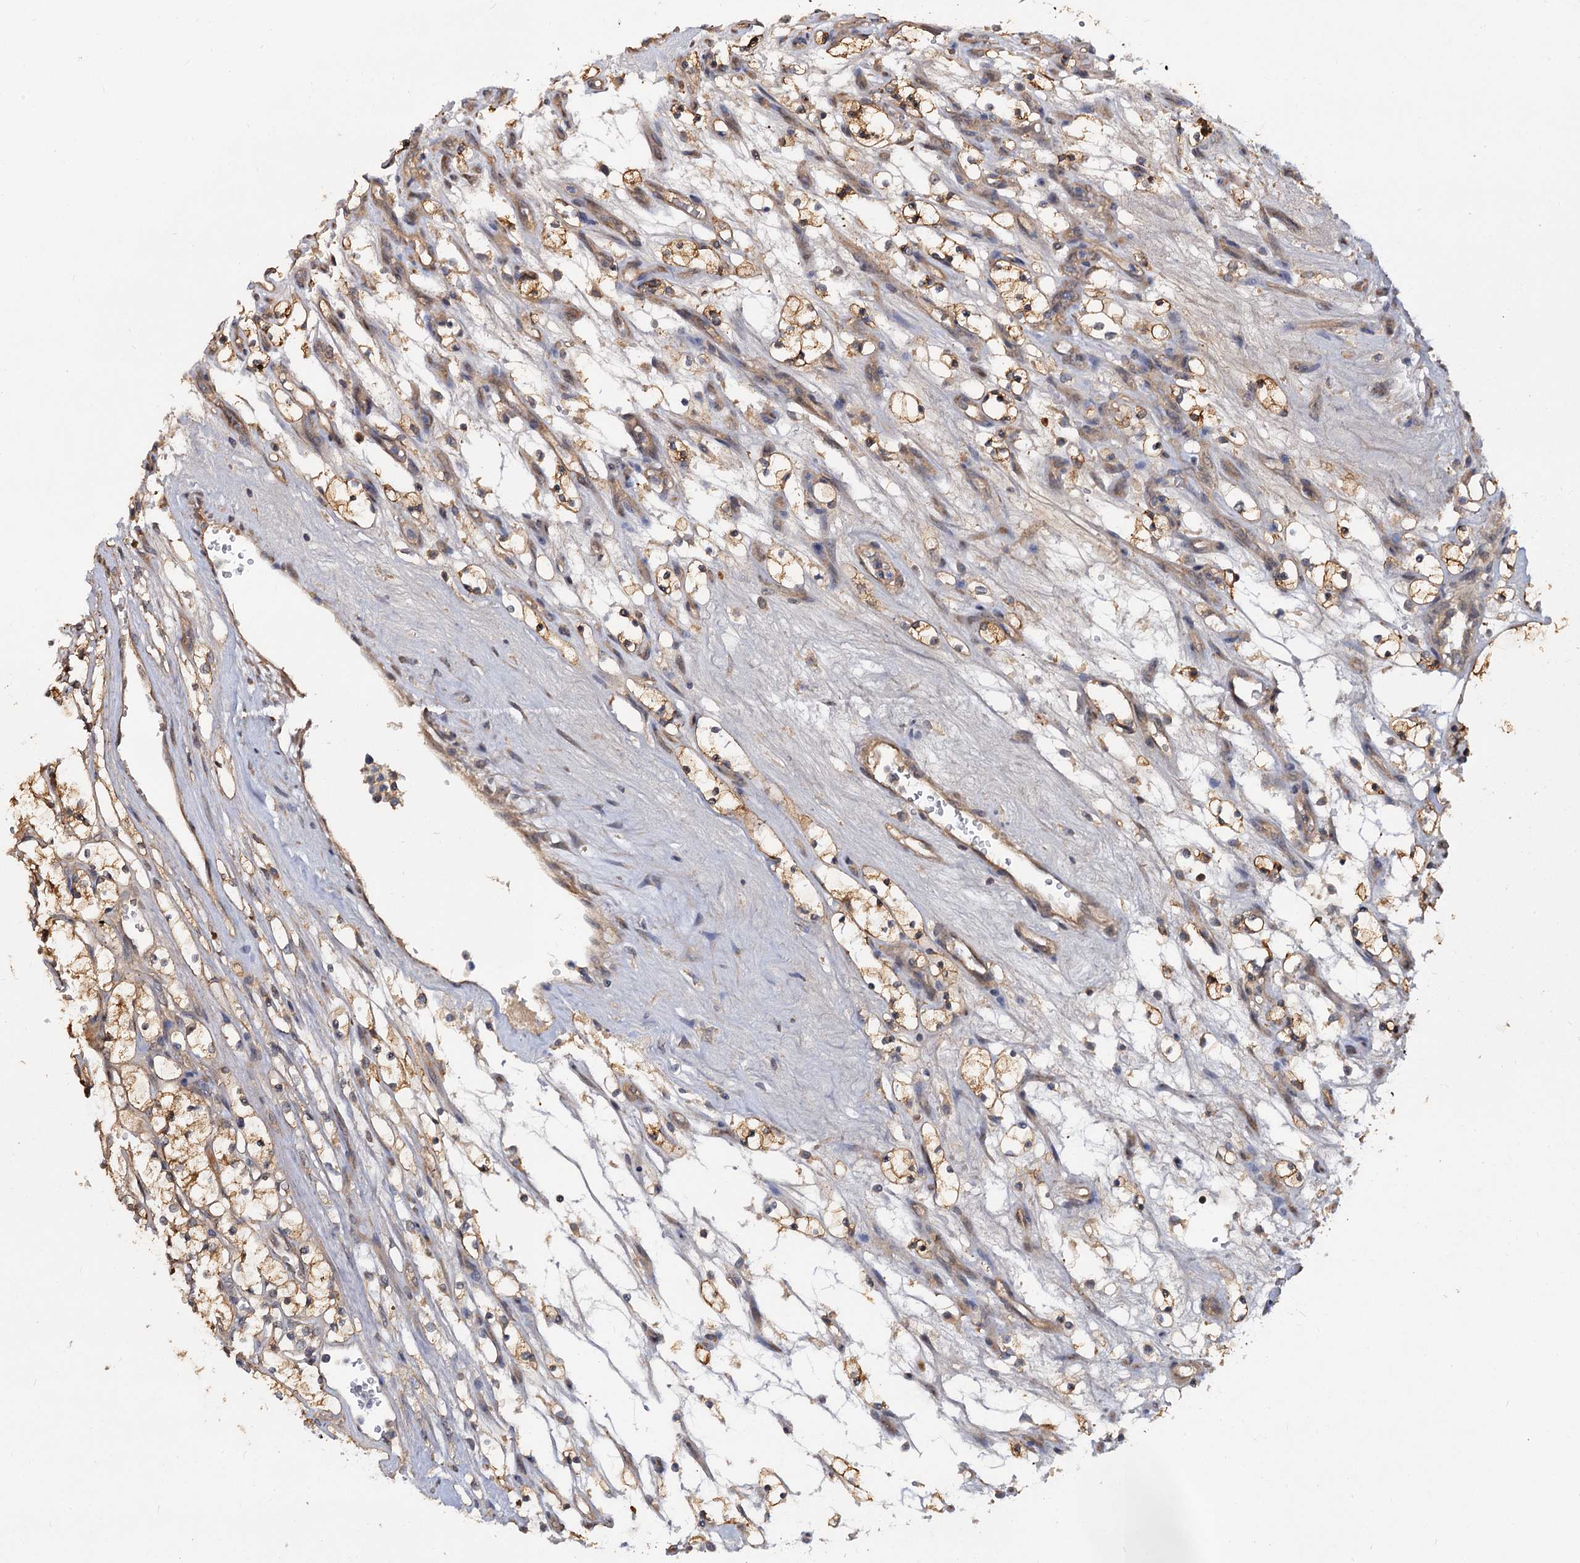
{"staining": {"intensity": "moderate", "quantity": ">75%", "location": "cytoplasmic/membranous"}, "tissue": "renal cancer", "cell_type": "Tumor cells", "image_type": "cancer", "snomed": [{"axis": "morphology", "description": "Adenocarcinoma, NOS"}, {"axis": "topography", "description": "Kidney"}], "caption": "A high-resolution image shows IHC staining of renal cancer (adenocarcinoma), which shows moderate cytoplasmic/membranous positivity in about >75% of tumor cells.", "gene": "SNX15", "patient": {"sex": "female", "age": 69}}